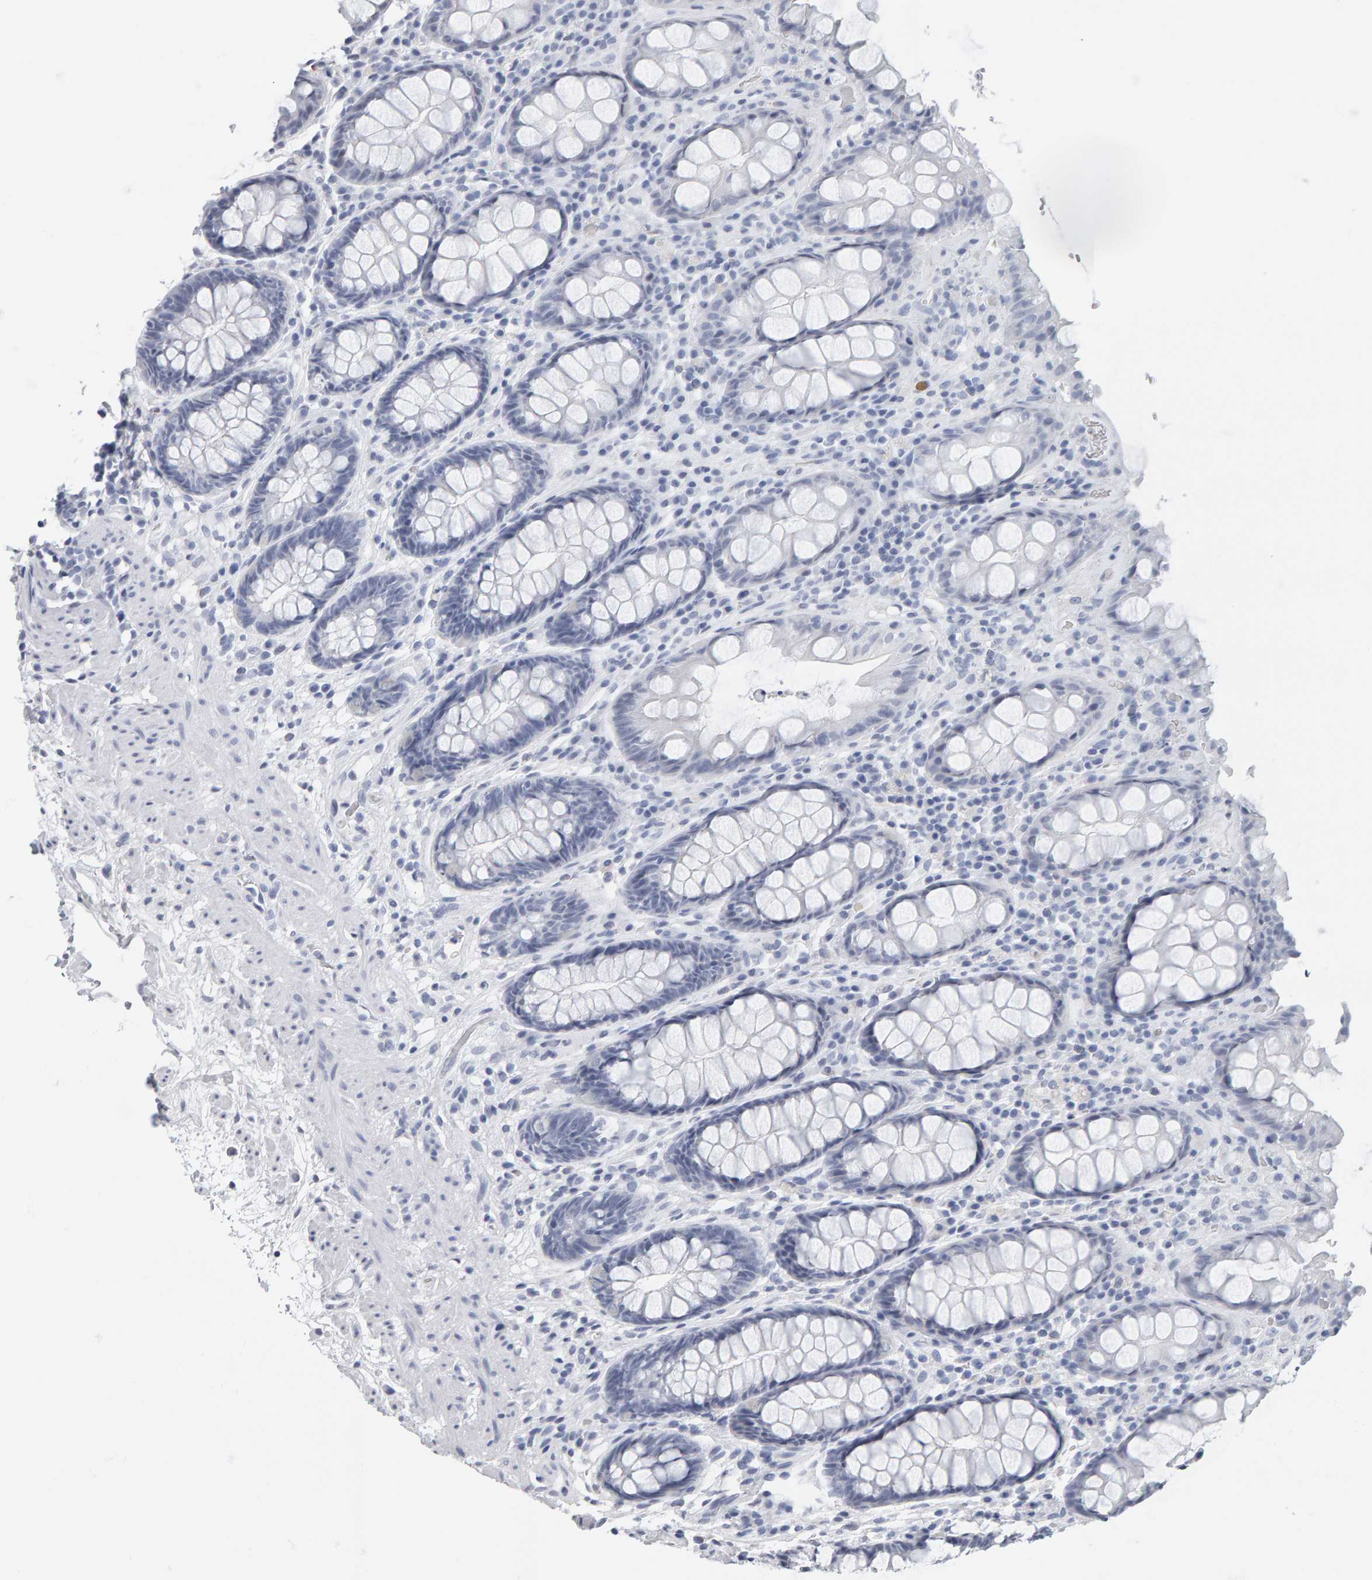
{"staining": {"intensity": "negative", "quantity": "none", "location": "none"}, "tissue": "rectum", "cell_type": "Glandular cells", "image_type": "normal", "snomed": [{"axis": "morphology", "description": "Normal tissue, NOS"}, {"axis": "topography", "description": "Rectum"}], "caption": "A histopathology image of rectum stained for a protein demonstrates no brown staining in glandular cells.", "gene": "SPACA3", "patient": {"sex": "male", "age": 64}}